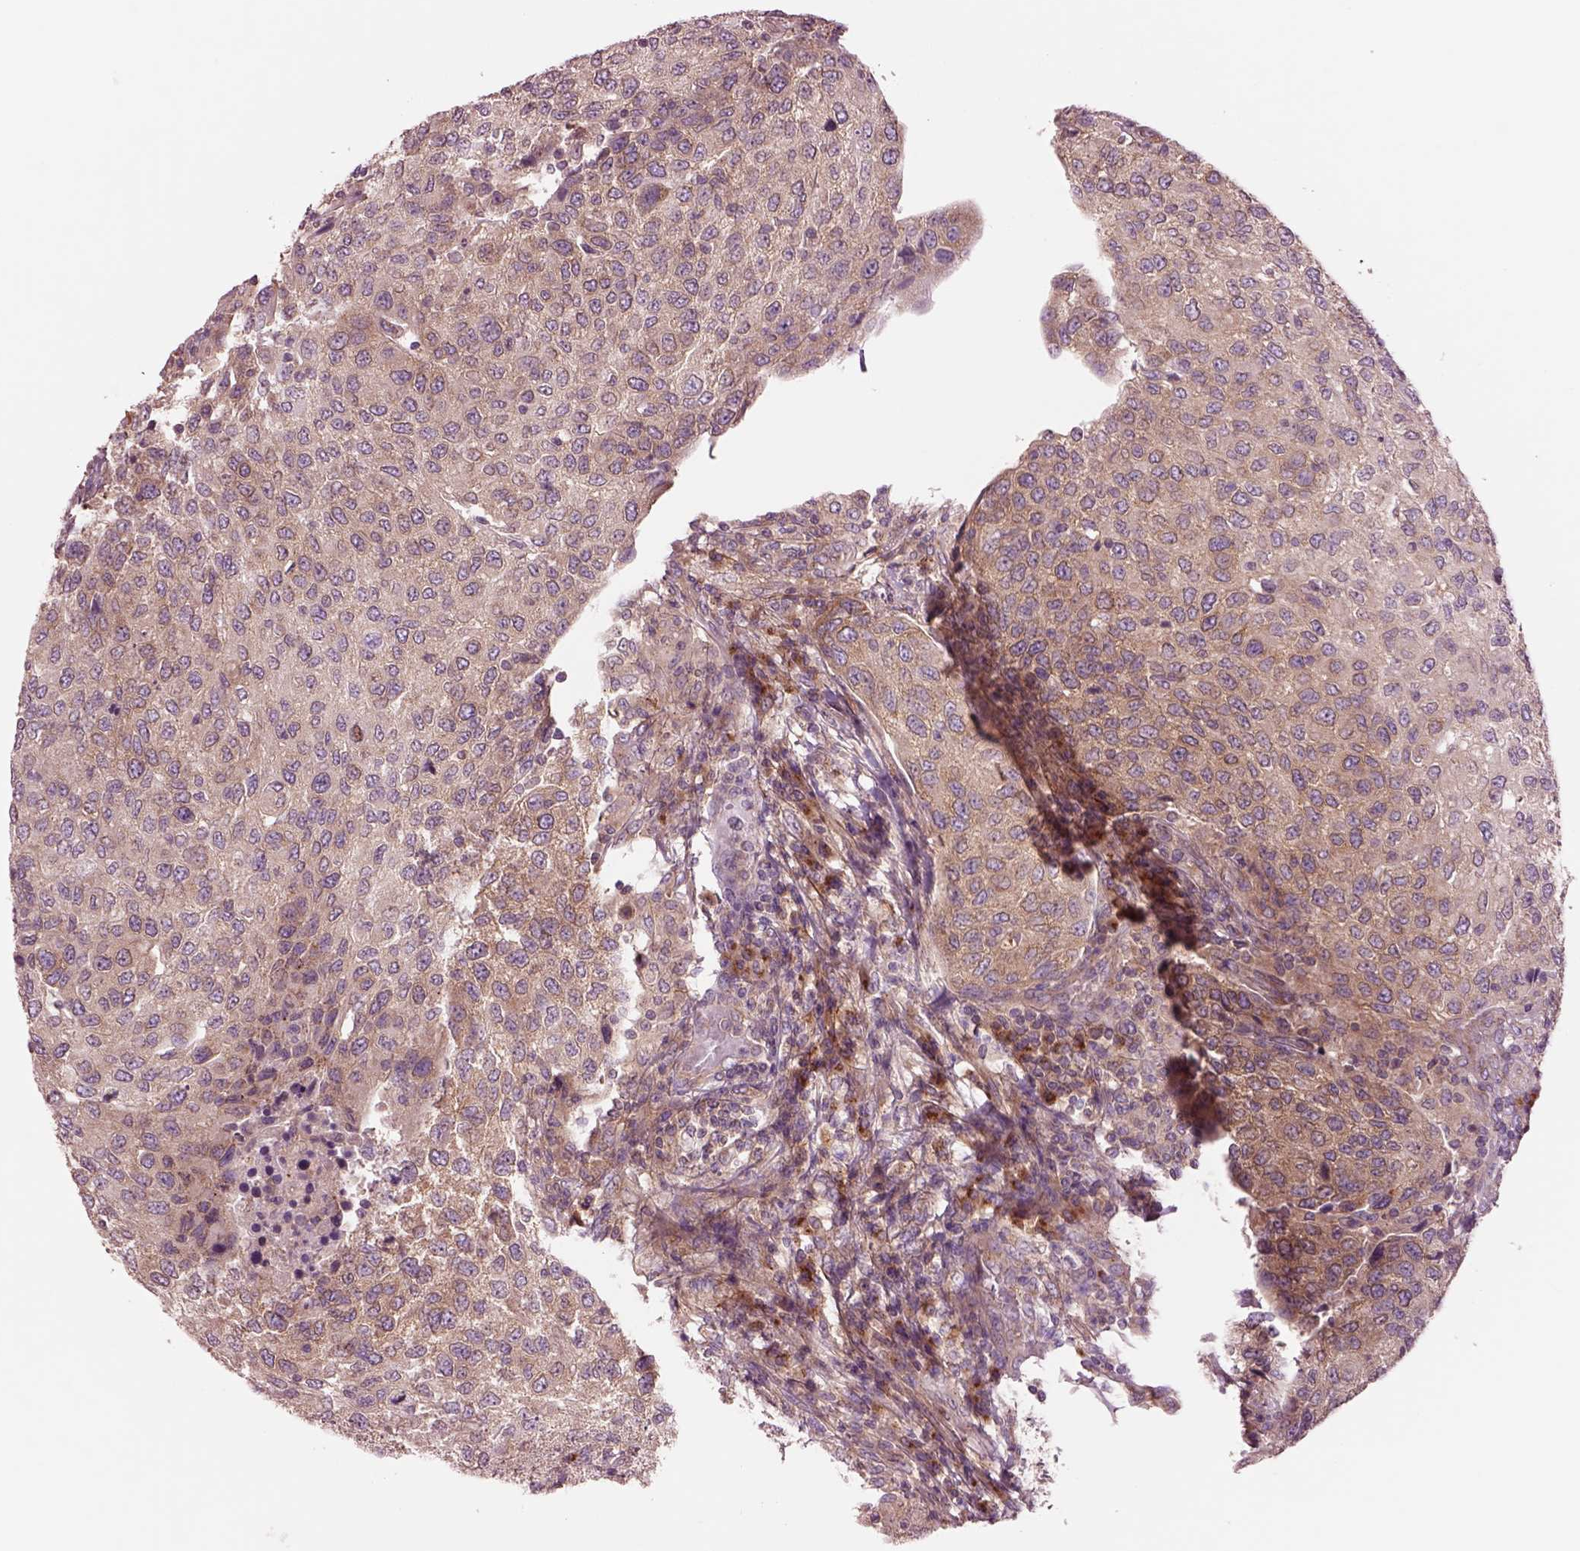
{"staining": {"intensity": "moderate", "quantity": "<25%", "location": "cytoplasmic/membranous"}, "tissue": "urothelial cancer", "cell_type": "Tumor cells", "image_type": "cancer", "snomed": [{"axis": "morphology", "description": "Urothelial carcinoma, High grade"}, {"axis": "topography", "description": "Urinary bladder"}], "caption": "Immunohistochemical staining of human high-grade urothelial carcinoma reveals moderate cytoplasmic/membranous protein positivity in approximately <25% of tumor cells.", "gene": "SEC23A", "patient": {"sex": "female", "age": 78}}